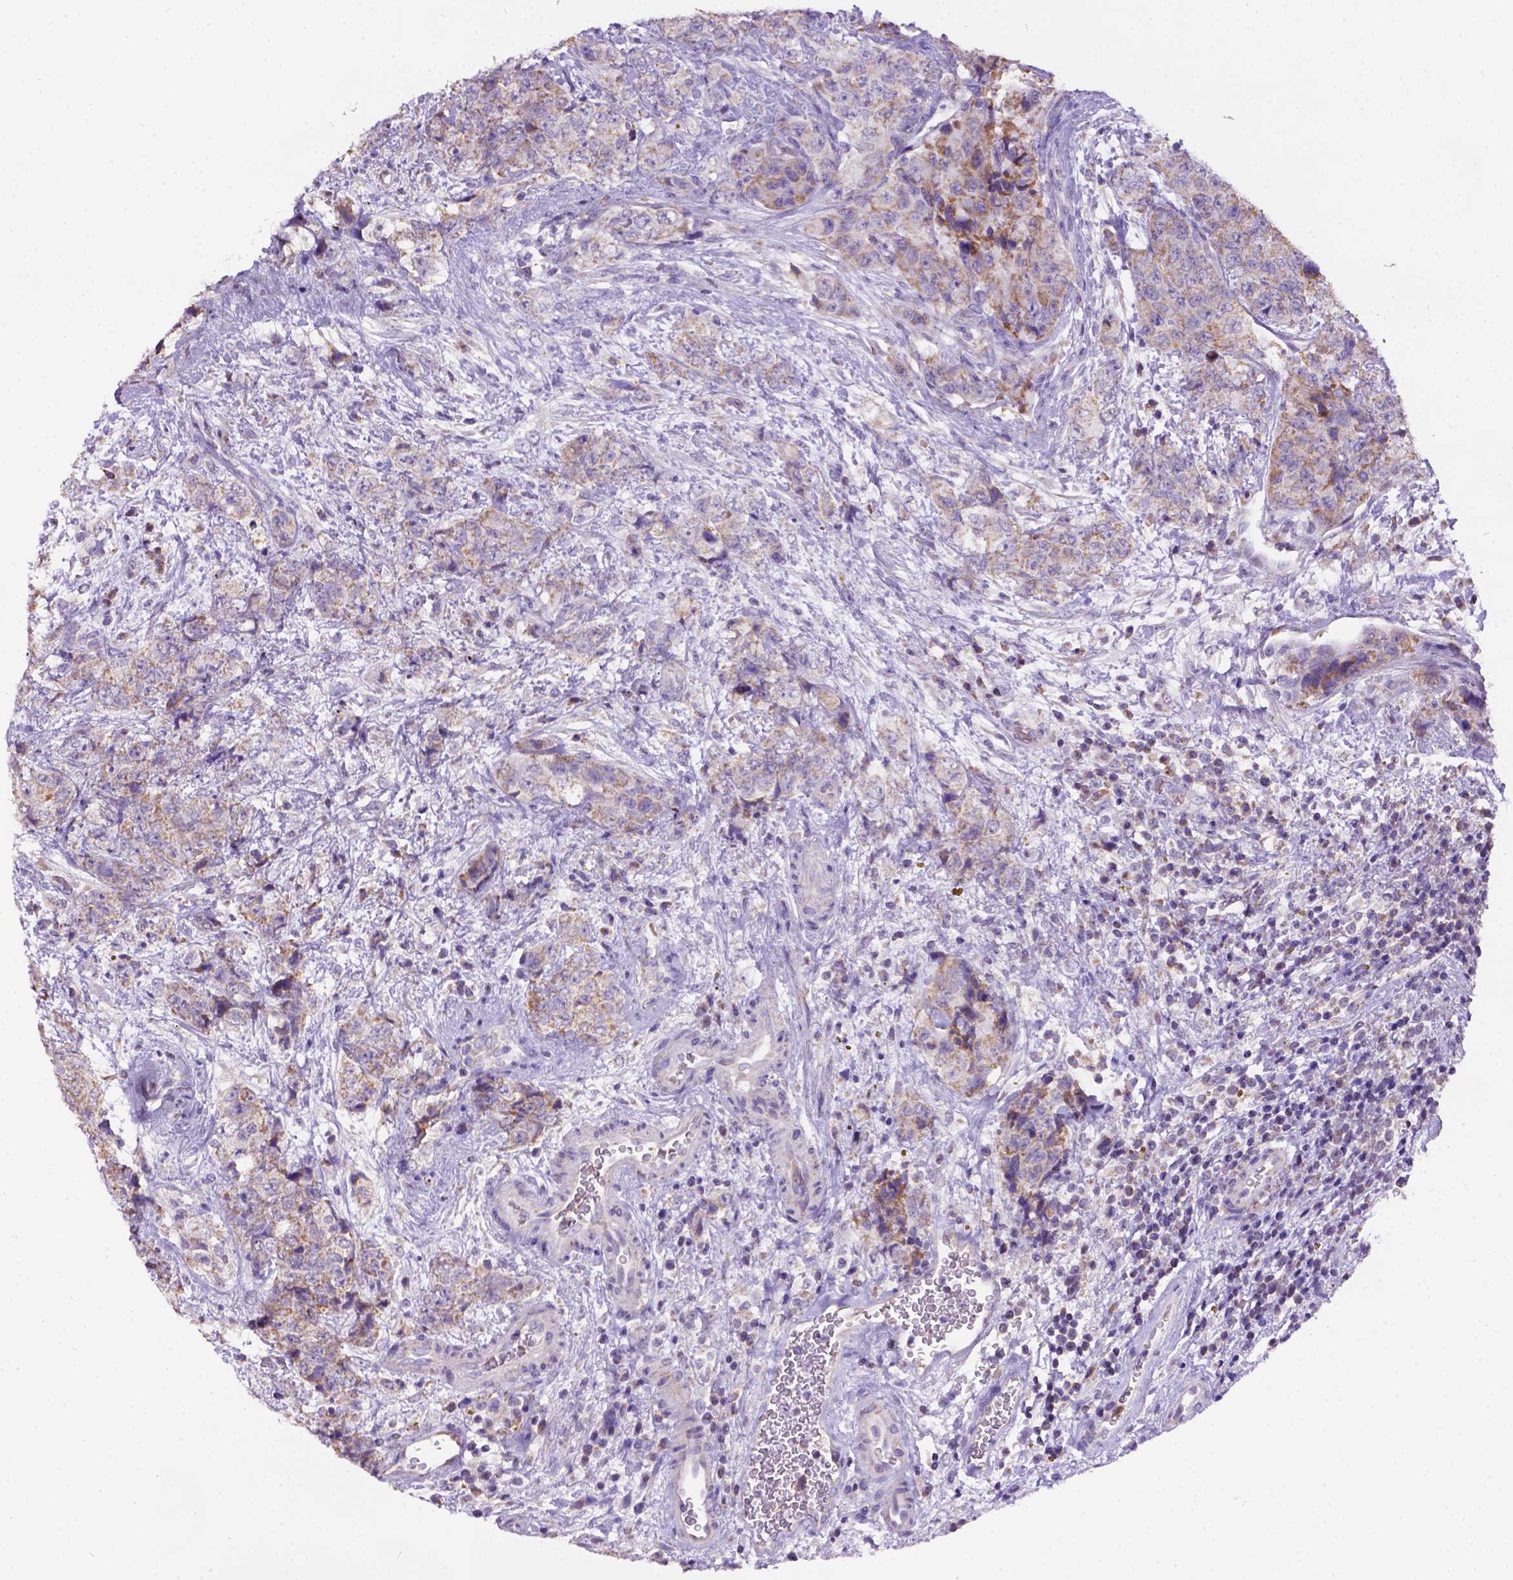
{"staining": {"intensity": "weak", "quantity": ">75%", "location": "cytoplasmic/membranous"}, "tissue": "urothelial cancer", "cell_type": "Tumor cells", "image_type": "cancer", "snomed": [{"axis": "morphology", "description": "Urothelial carcinoma, High grade"}, {"axis": "topography", "description": "Urinary bladder"}], "caption": "Immunohistochemistry (IHC) histopathology image of neoplastic tissue: human high-grade urothelial carcinoma stained using immunohistochemistry (IHC) reveals low levels of weak protein expression localized specifically in the cytoplasmic/membranous of tumor cells, appearing as a cytoplasmic/membranous brown color.", "gene": "L2HGDH", "patient": {"sex": "female", "age": 78}}